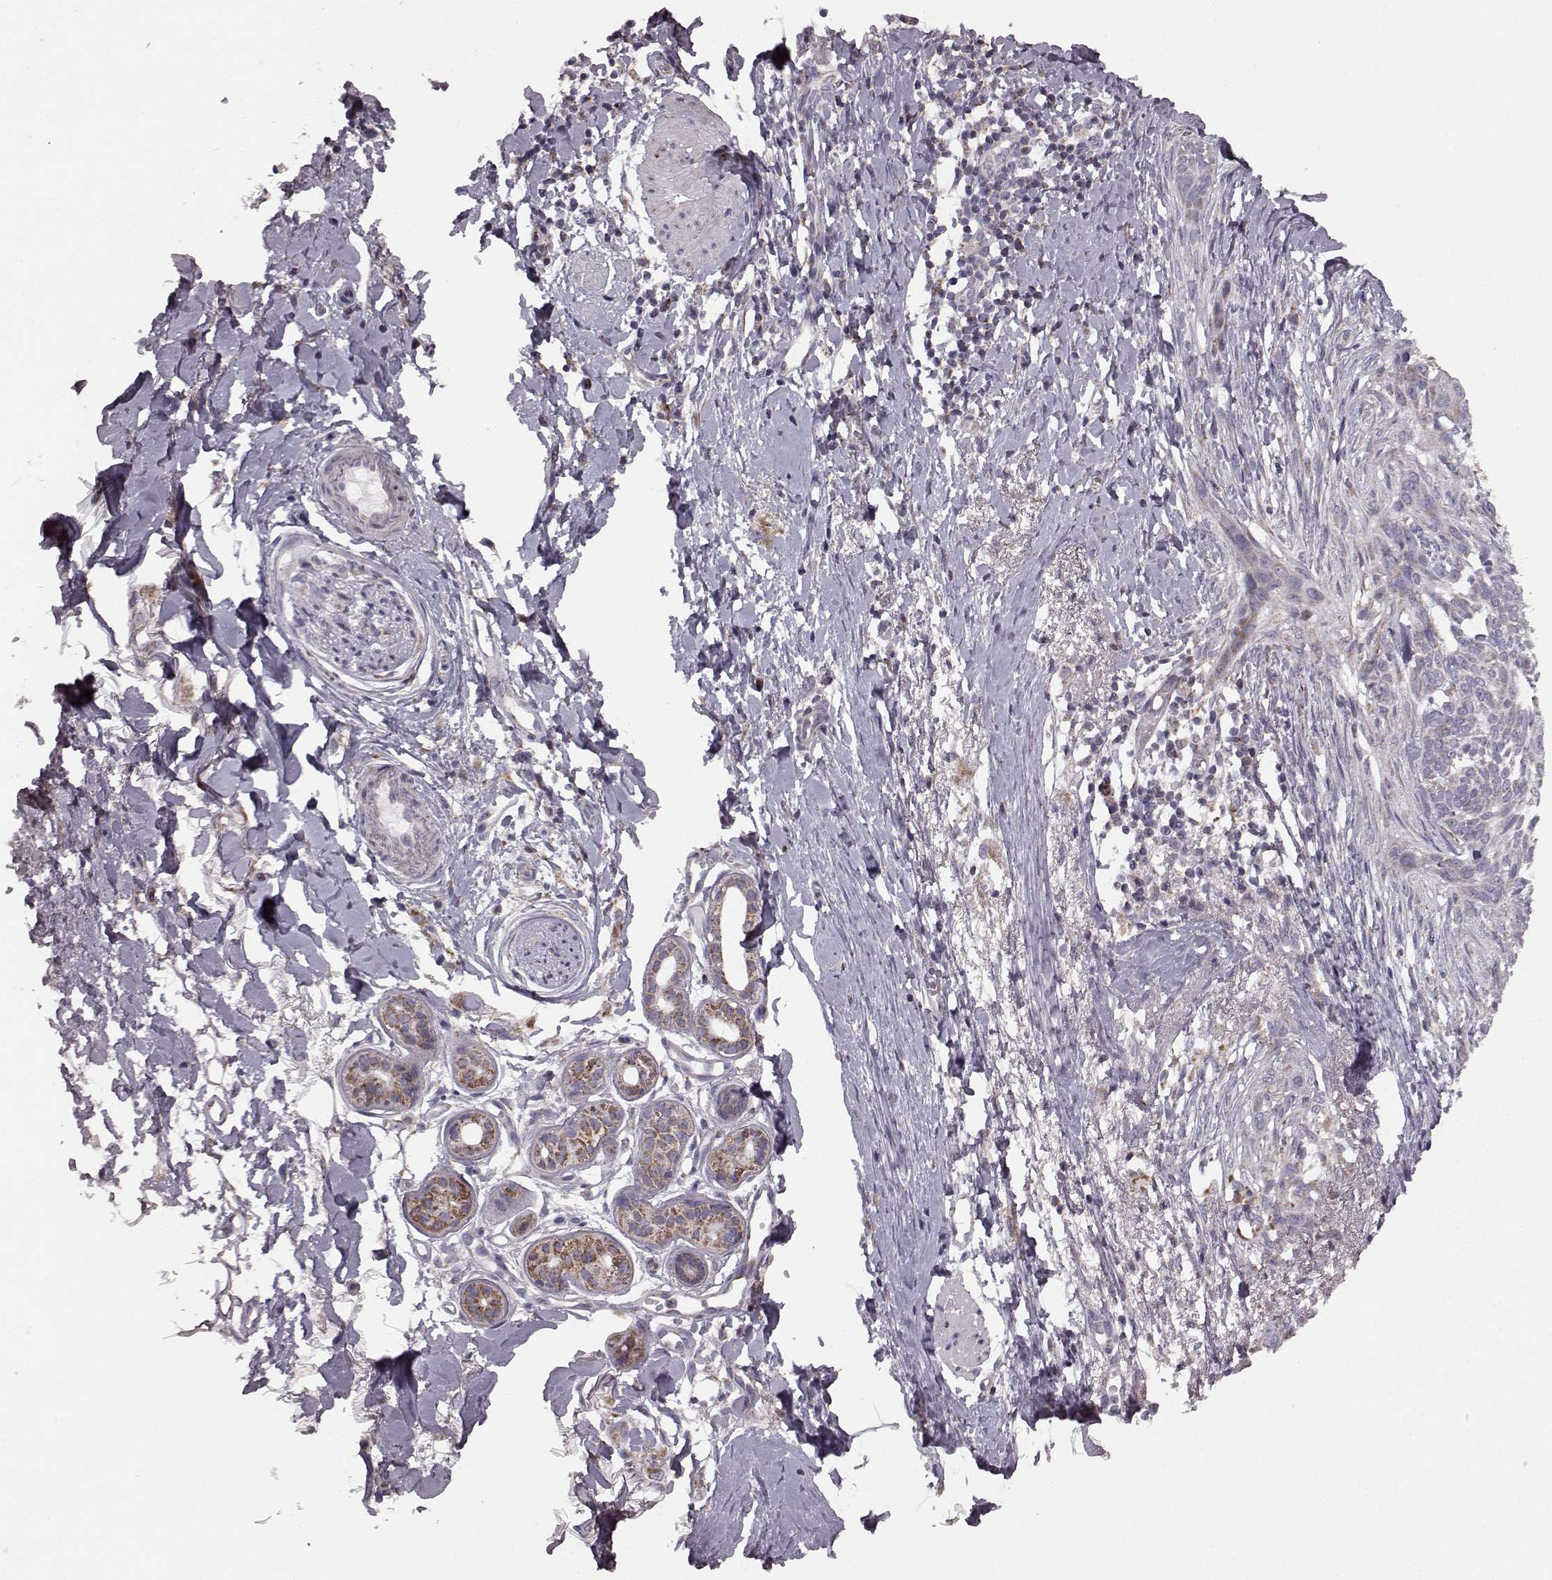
{"staining": {"intensity": "negative", "quantity": "none", "location": "none"}, "tissue": "skin cancer", "cell_type": "Tumor cells", "image_type": "cancer", "snomed": [{"axis": "morphology", "description": "Normal tissue, NOS"}, {"axis": "morphology", "description": "Basal cell carcinoma"}, {"axis": "topography", "description": "Skin"}], "caption": "Immunohistochemistry histopathology image of skin basal cell carcinoma stained for a protein (brown), which exhibits no expression in tumor cells. (Stains: DAB (3,3'-diaminobenzidine) immunohistochemistry with hematoxylin counter stain, Microscopy: brightfield microscopy at high magnification).", "gene": "FAM8A1", "patient": {"sex": "male", "age": 84}}